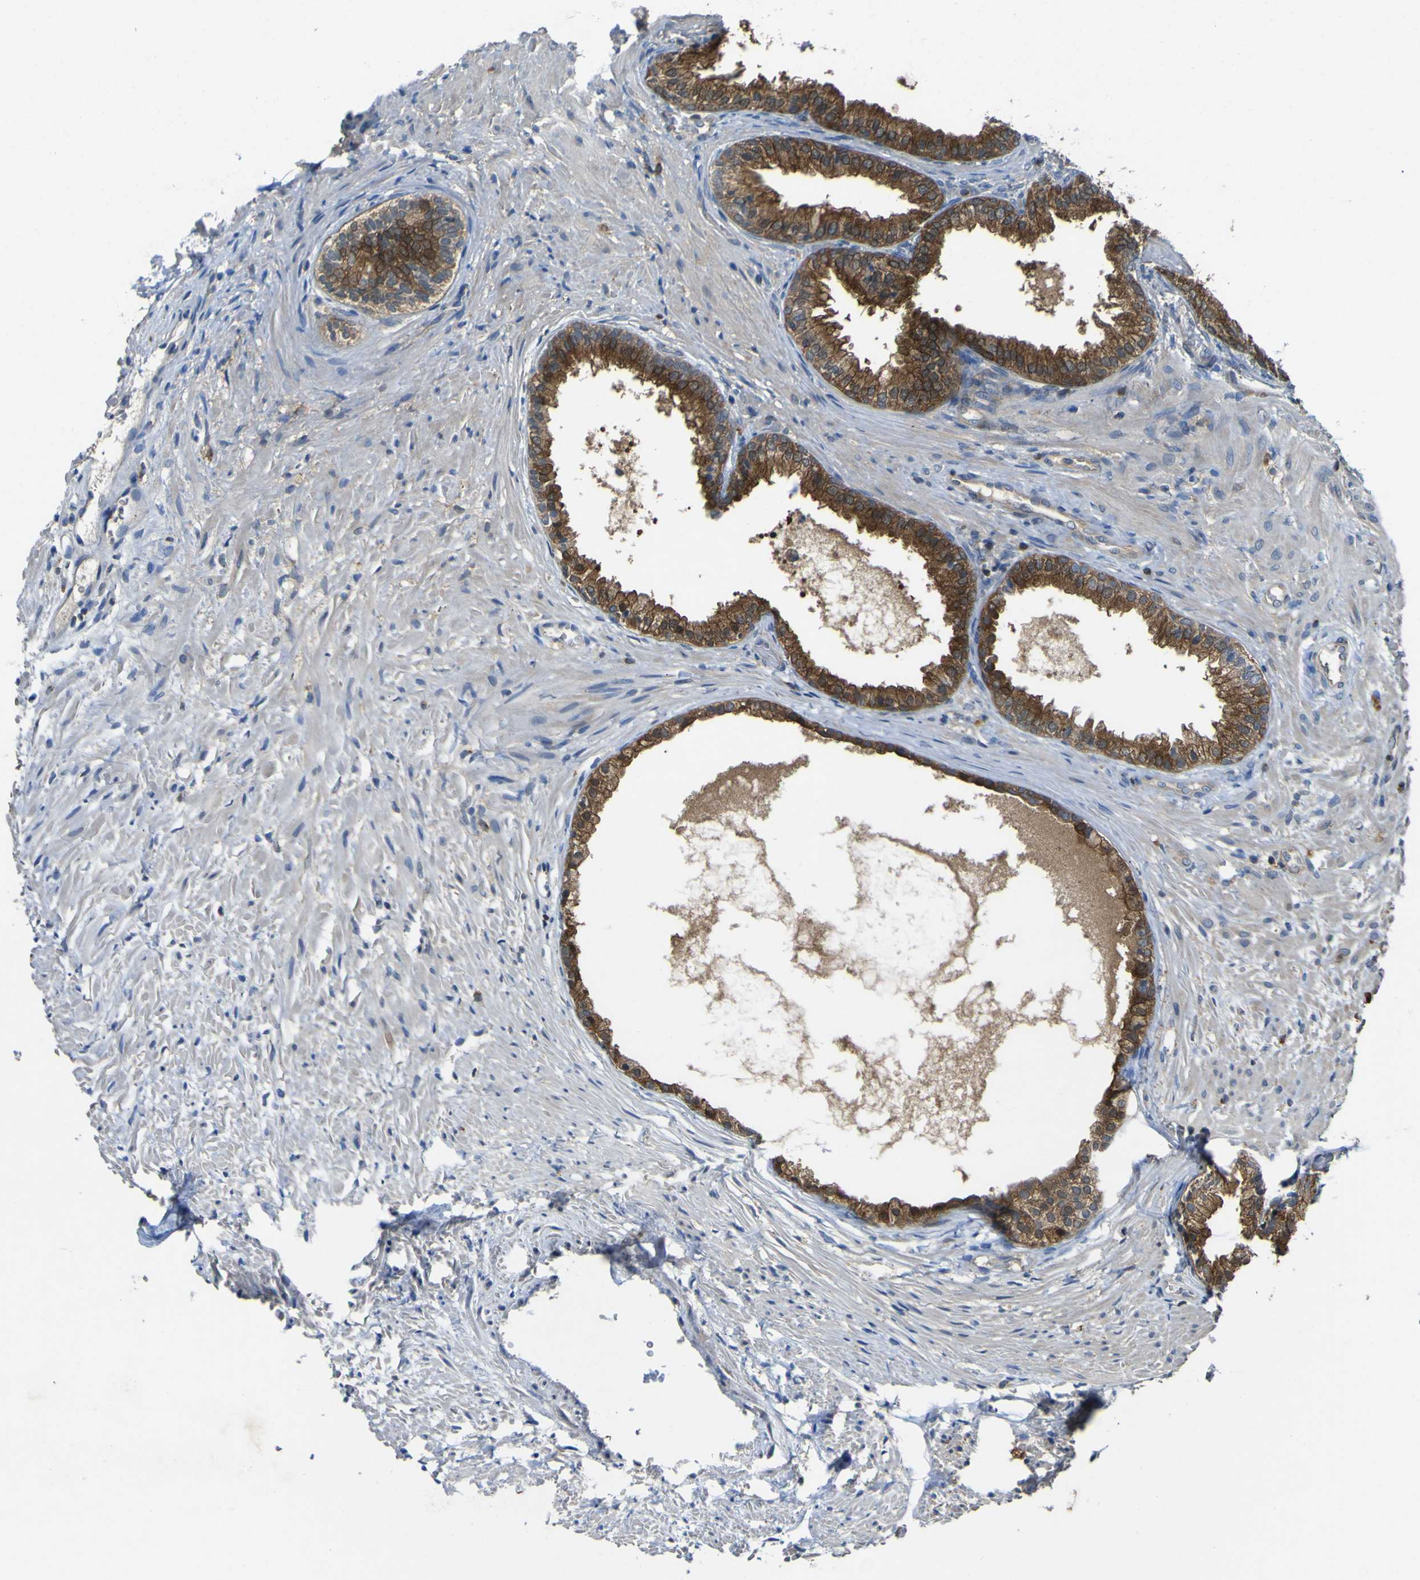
{"staining": {"intensity": "strong", "quantity": "25%-75%", "location": "cytoplasmic/membranous"}, "tissue": "prostate", "cell_type": "Glandular cells", "image_type": "normal", "snomed": [{"axis": "morphology", "description": "Normal tissue, NOS"}, {"axis": "topography", "description": "Prostate"}], "caption": "Protein expression analysis of benign prostate demonstrates strong cytoplasmic/membranous staining in about 25%-75% of glandular cells.", "gene": "EML2", "patient": {"sex": "male", "age": 76}}